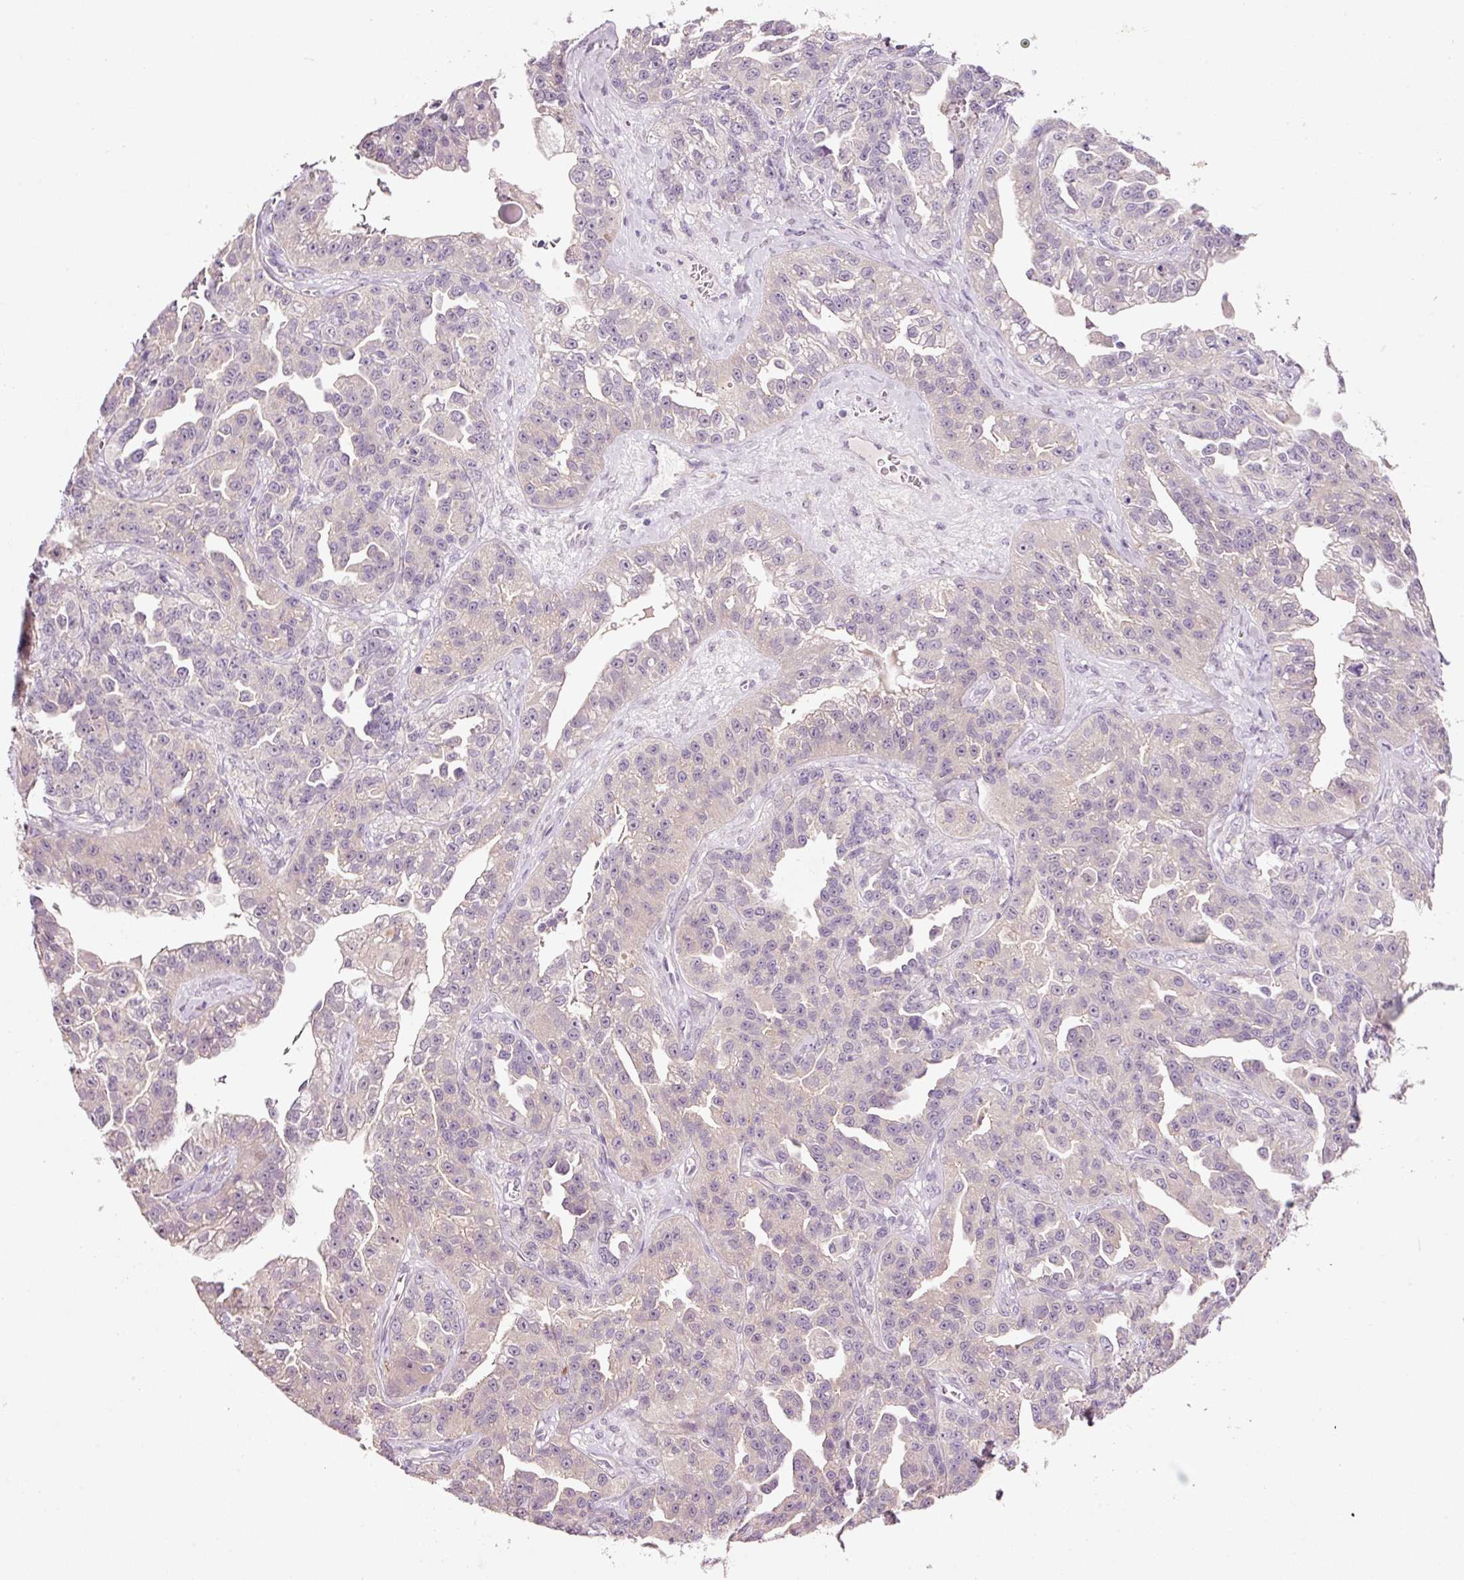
{"staining": {"intensity": "negative", "quantity": "none", "location": "none"}, "tissue": "ovarian cancer", "cell_type": "Tumor cells", "image_type": "cancer", "snomed": [{"axis": "morphology", "description": "Cystadenocarcinoma, serous, NOS"}, {"axis": "topography", "description": "Ovary"}], "caption": "Tumor cells are negative for protein expression in human ovarian cancer. (DAB IHC with hematoxylin counter stain).", "gene": "TENT5C", "patient": {"sex": "female", "age": 75}}